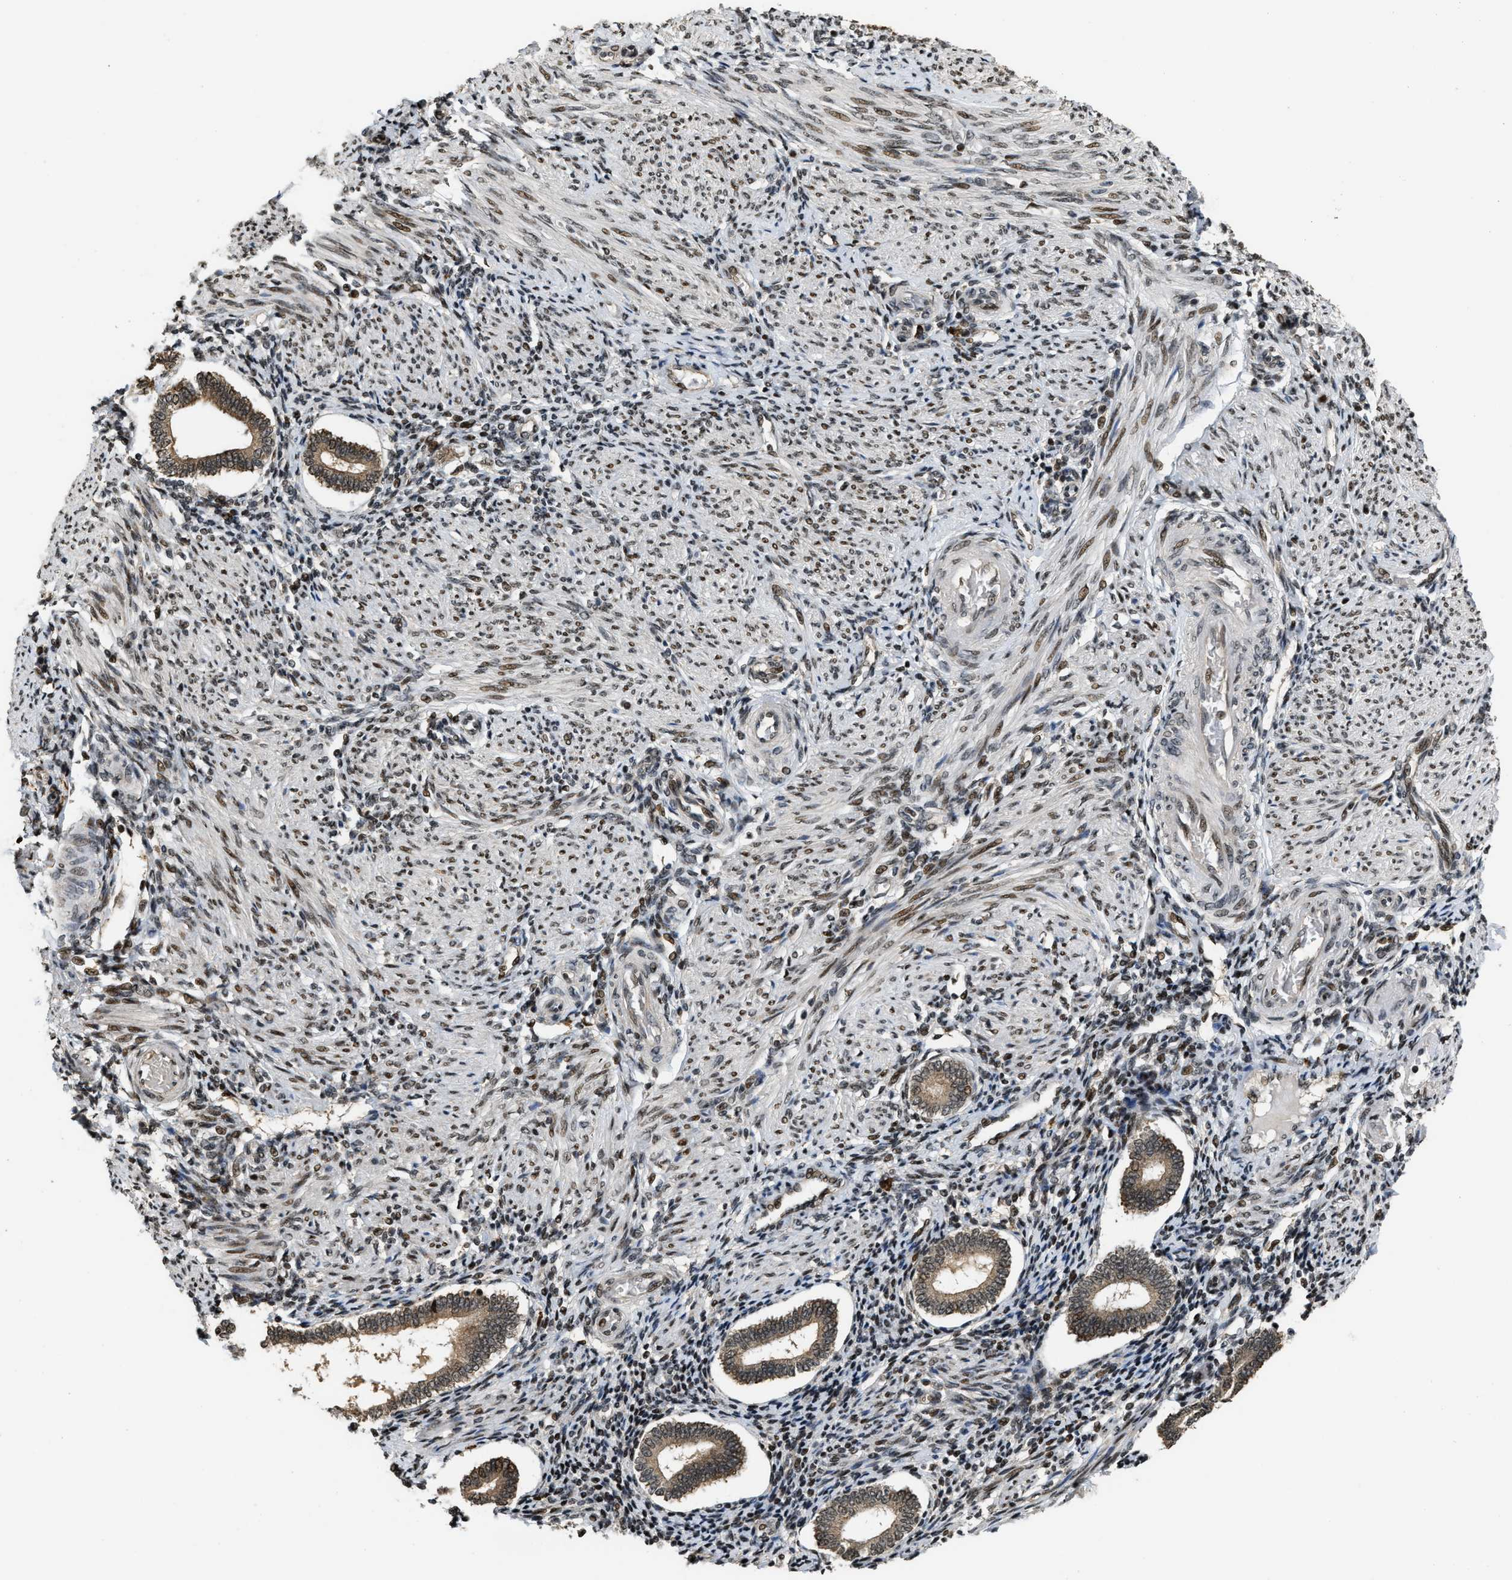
{"staining": {"intensity": "strong", "quantity": ">75%", "location": "nuclear"}, "tissue": "endometrium", "cell_type": "Cells in endometrial stroma", "image_type": "normal", "snomed": [{"axis": "morphology", "description": "Normal tissue, NOS"}, {"axis": "topography", "description": "Endometrium"}], "caption": "Human endometrium stained with a brown dye demonstrates strong nuclear positive positivity in about >75% of cells in endometrial stroma.", "gene": "SERTAD2", "patient": {"sex": "female", "age": 42}}